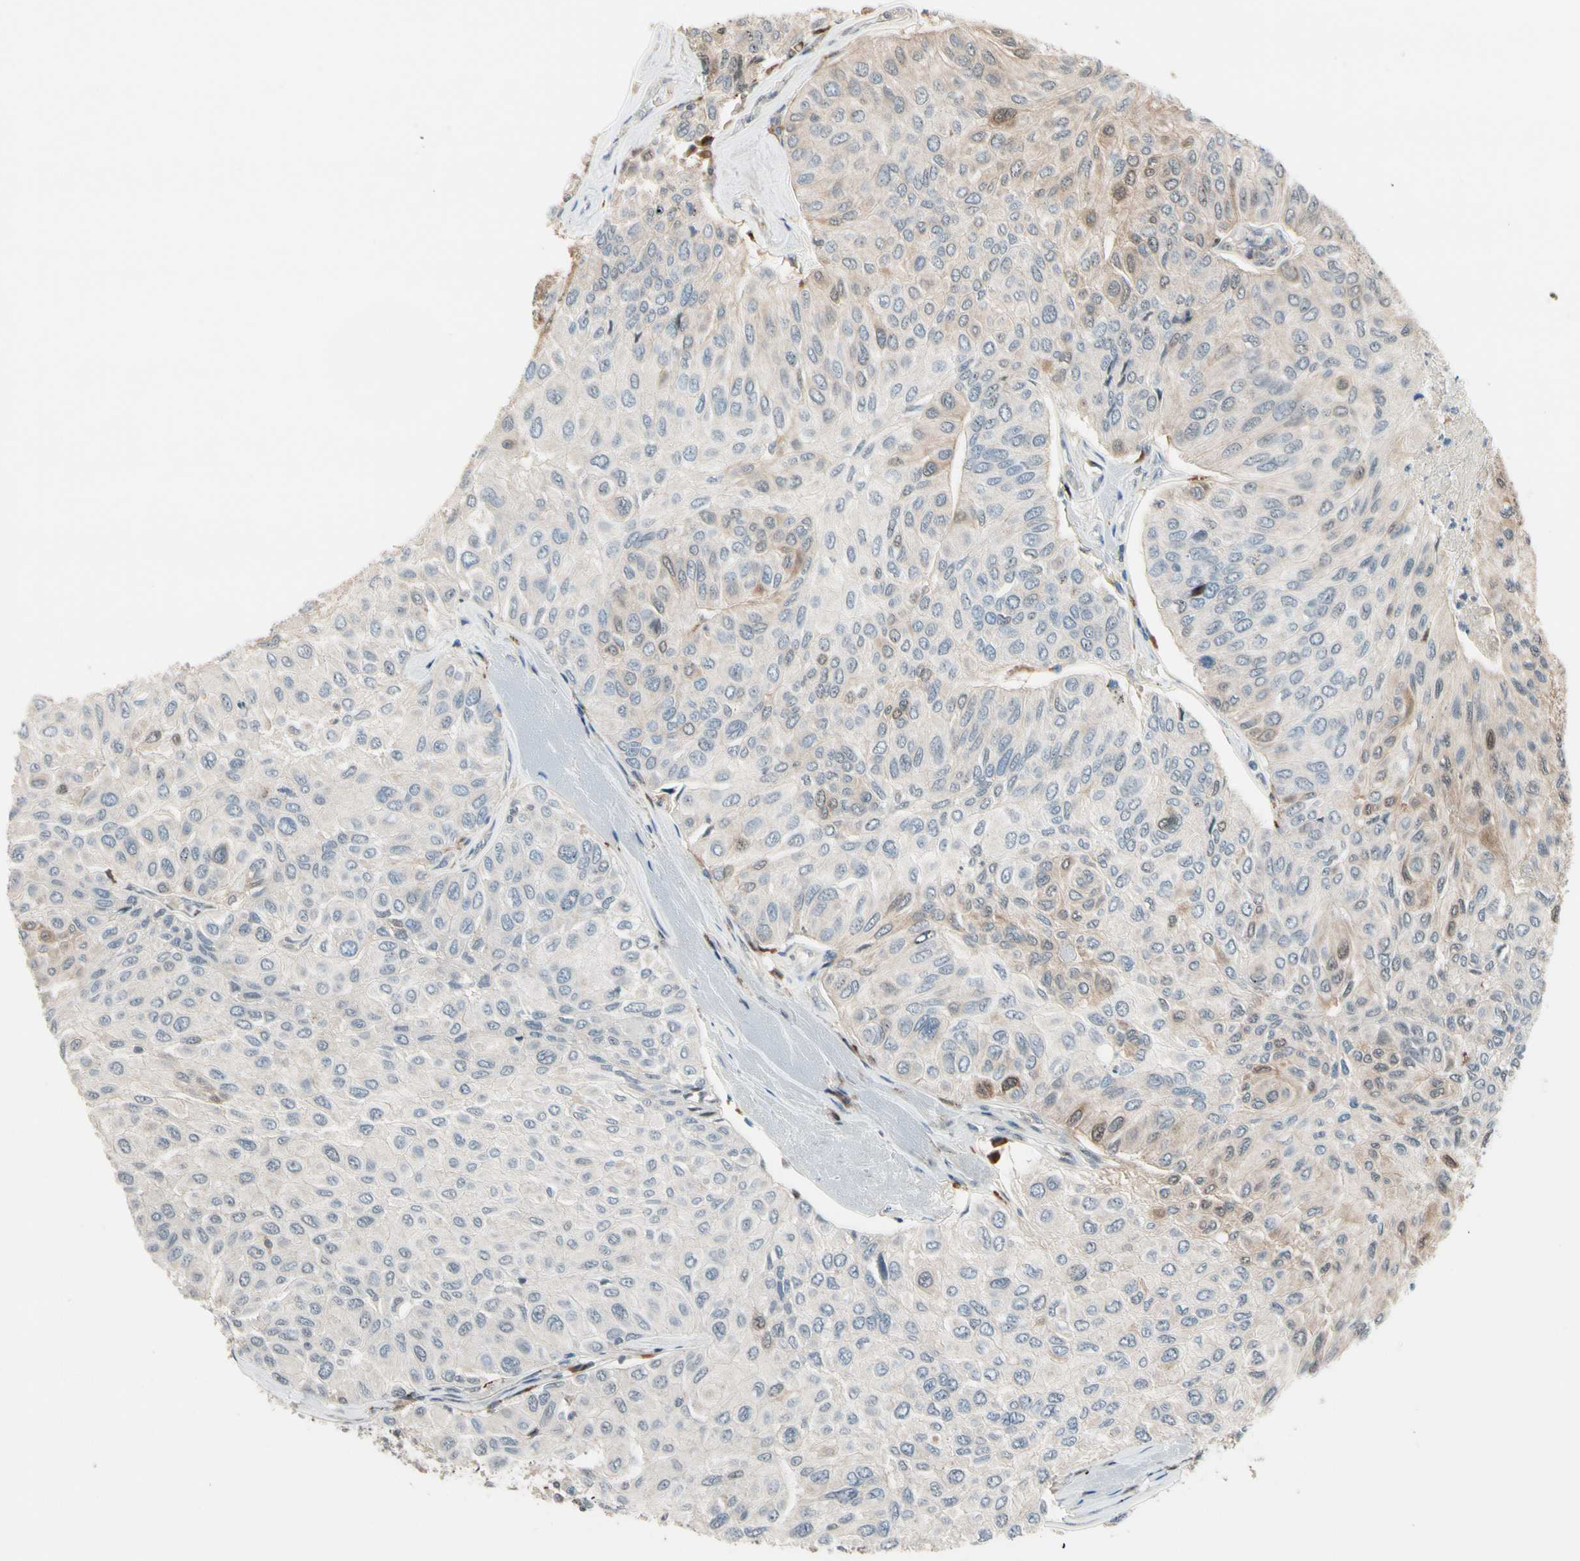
{"staining": {"intensity": "moderate", "quantity": "<25%", "location": "cytoplasmic/membranous"}, "tissue": "urothelial cancer", "cell_type": "Tumor cells", "image_type": "cancer", "snomed": [{"axis": "morphology", "description": "Urothelial carcinoma, High grade"}, {"axis": "topography", "description": "Urinary bladder"}], "caption": "IHC histopathology image of neoplastic tissue: urothelial cancer stained using immunohistochemistry (IHC) reveals low levels of moderate protein expression localized specifically in the cytoplasmic/membranous of tumor cells, appearing as a cytoplasmic/membranous brown color.", "gene": "CSF1R", "patient": {"sex": "male", "age": 66}}